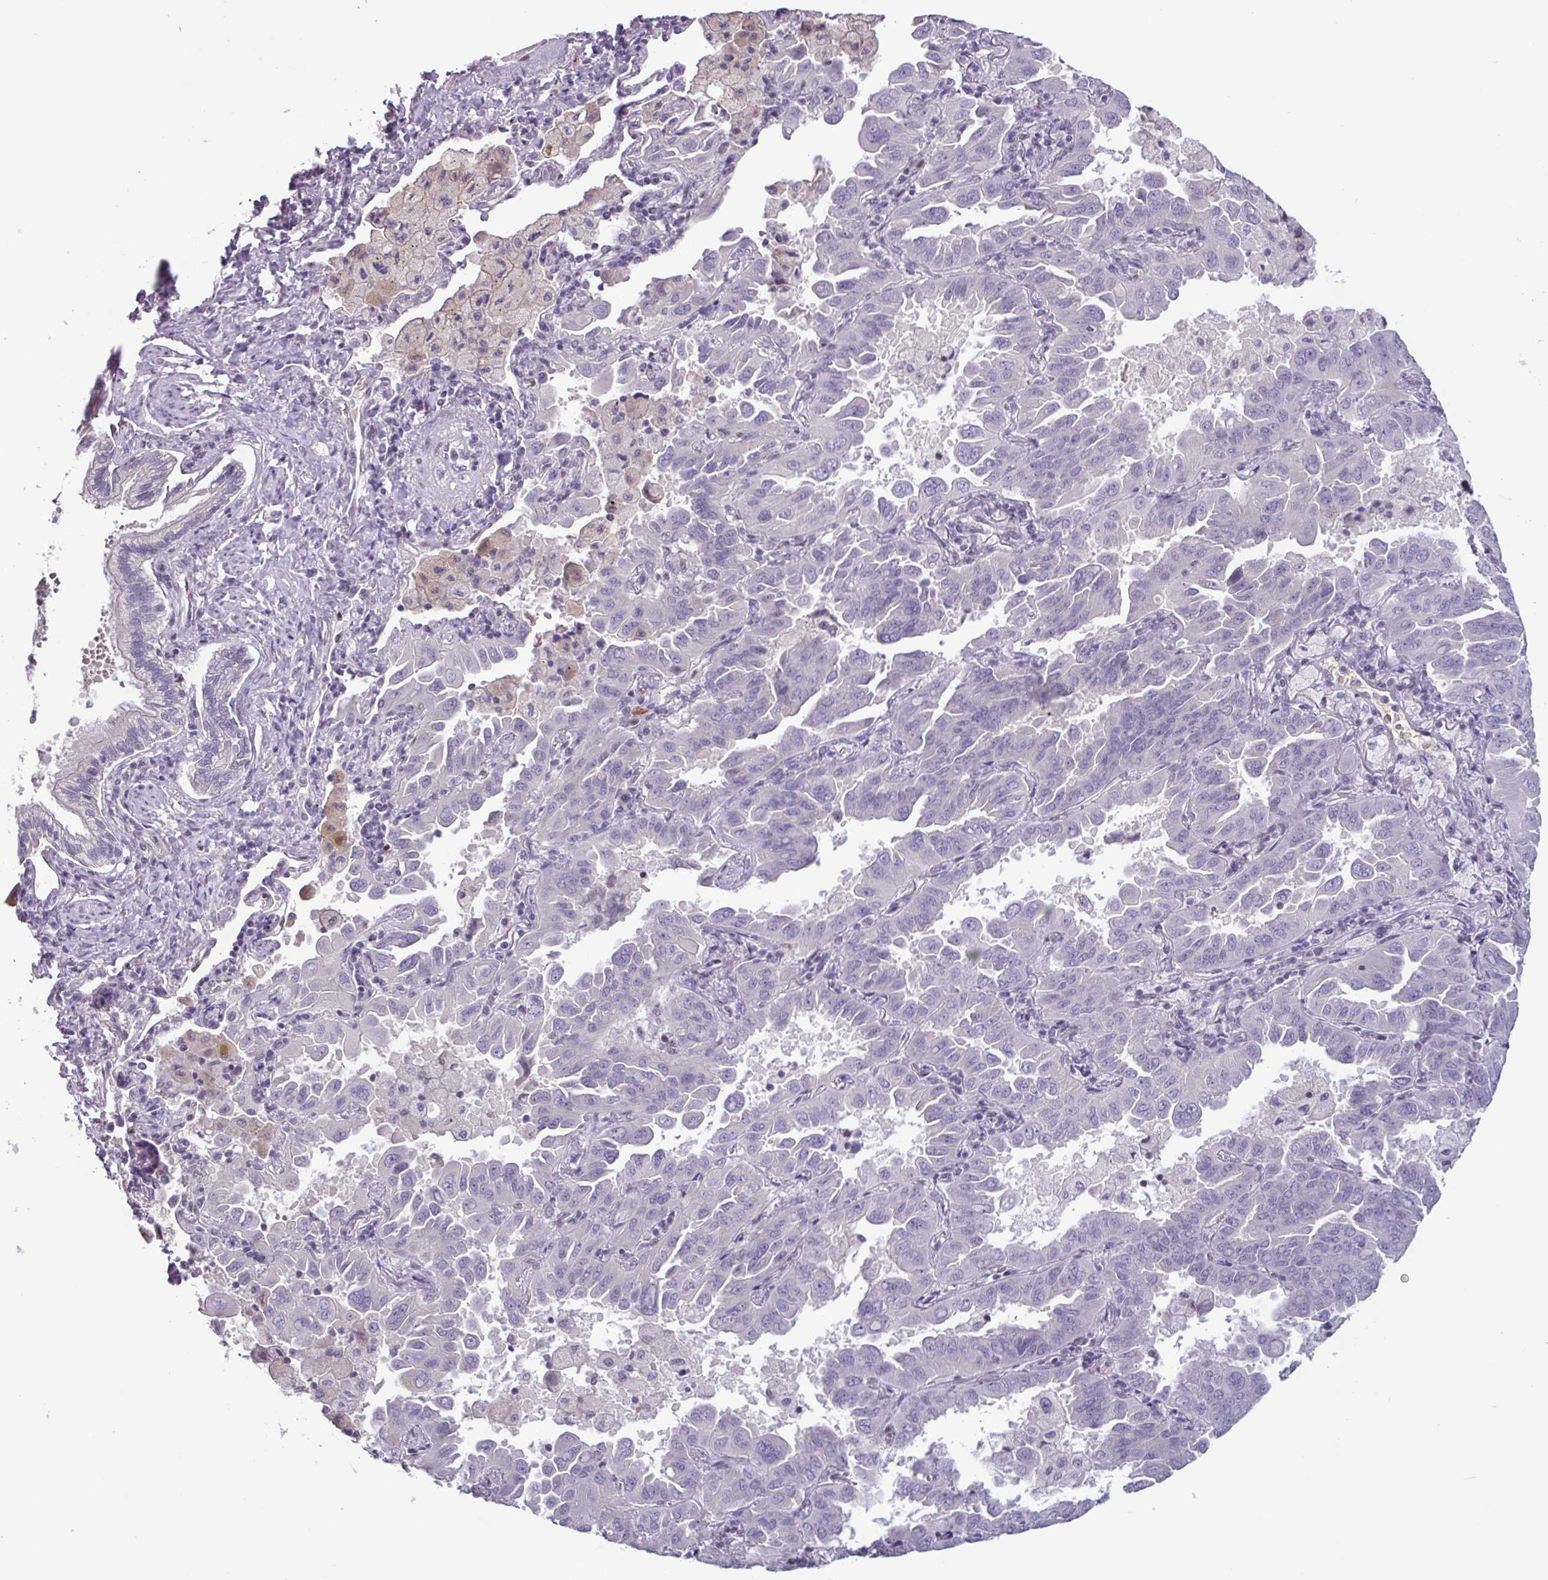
{"staining": {"intensity": "negative", "quantity": "none", "location": "none"}, "tissue": "lung cancer", "cell_type": "Tumor cells", "image_type": "cancer", "snomed": [{"axis": "morphology", "description": "Adenocarcinoma, NOS"}, {"axis": "topography", "description": "Lung"}], "caption": "Immunohistochemistry (IHC) of human lung cancer (adenocarcinoma) displays no expression in tumor cells.", "gene": "ZNF575", "patient": {"sex": "male", "age": 64}}